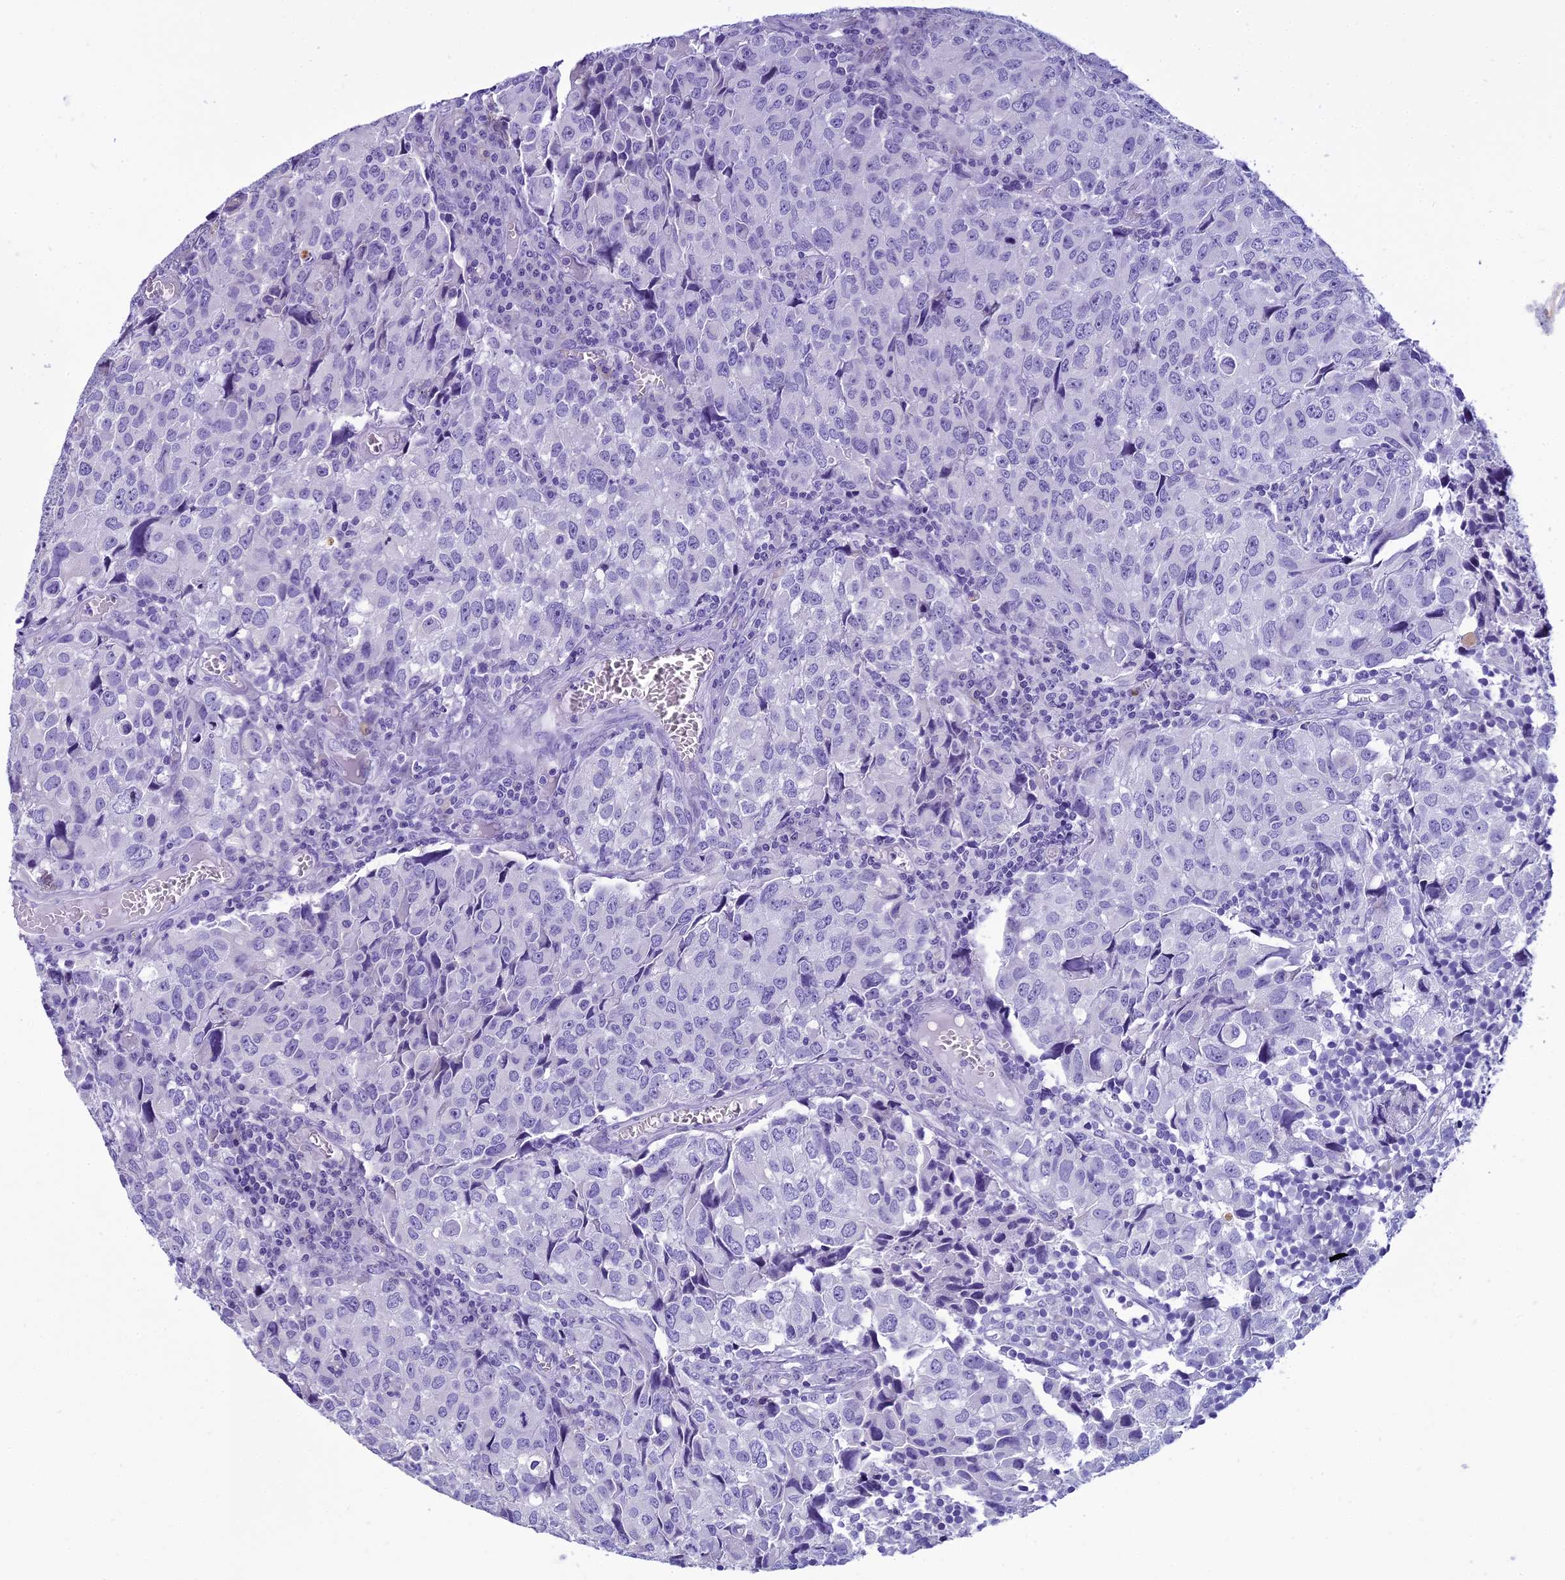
{"staining": {"intensity": "negative", "quantity": "none", "location": "none"}, "tissue": "urothelial cancer", "cell_type": "Tumor cells", "image_type": "cancer", "snomed": [{"axis": "morphology", "description": "Urothelial carcinoma, High grade"}, {"axis": "topography", "description": "Urinary bladder"}], "caption": "The micrograph reveals no staining of tumor cells in high-grade urothelial carcinoma. (DAB (3,3'-diaminobenzidine) immunohistochemistry, high magnification).", "gene": "KCTD14", "patient": {"sex": "female", "age": 75}}